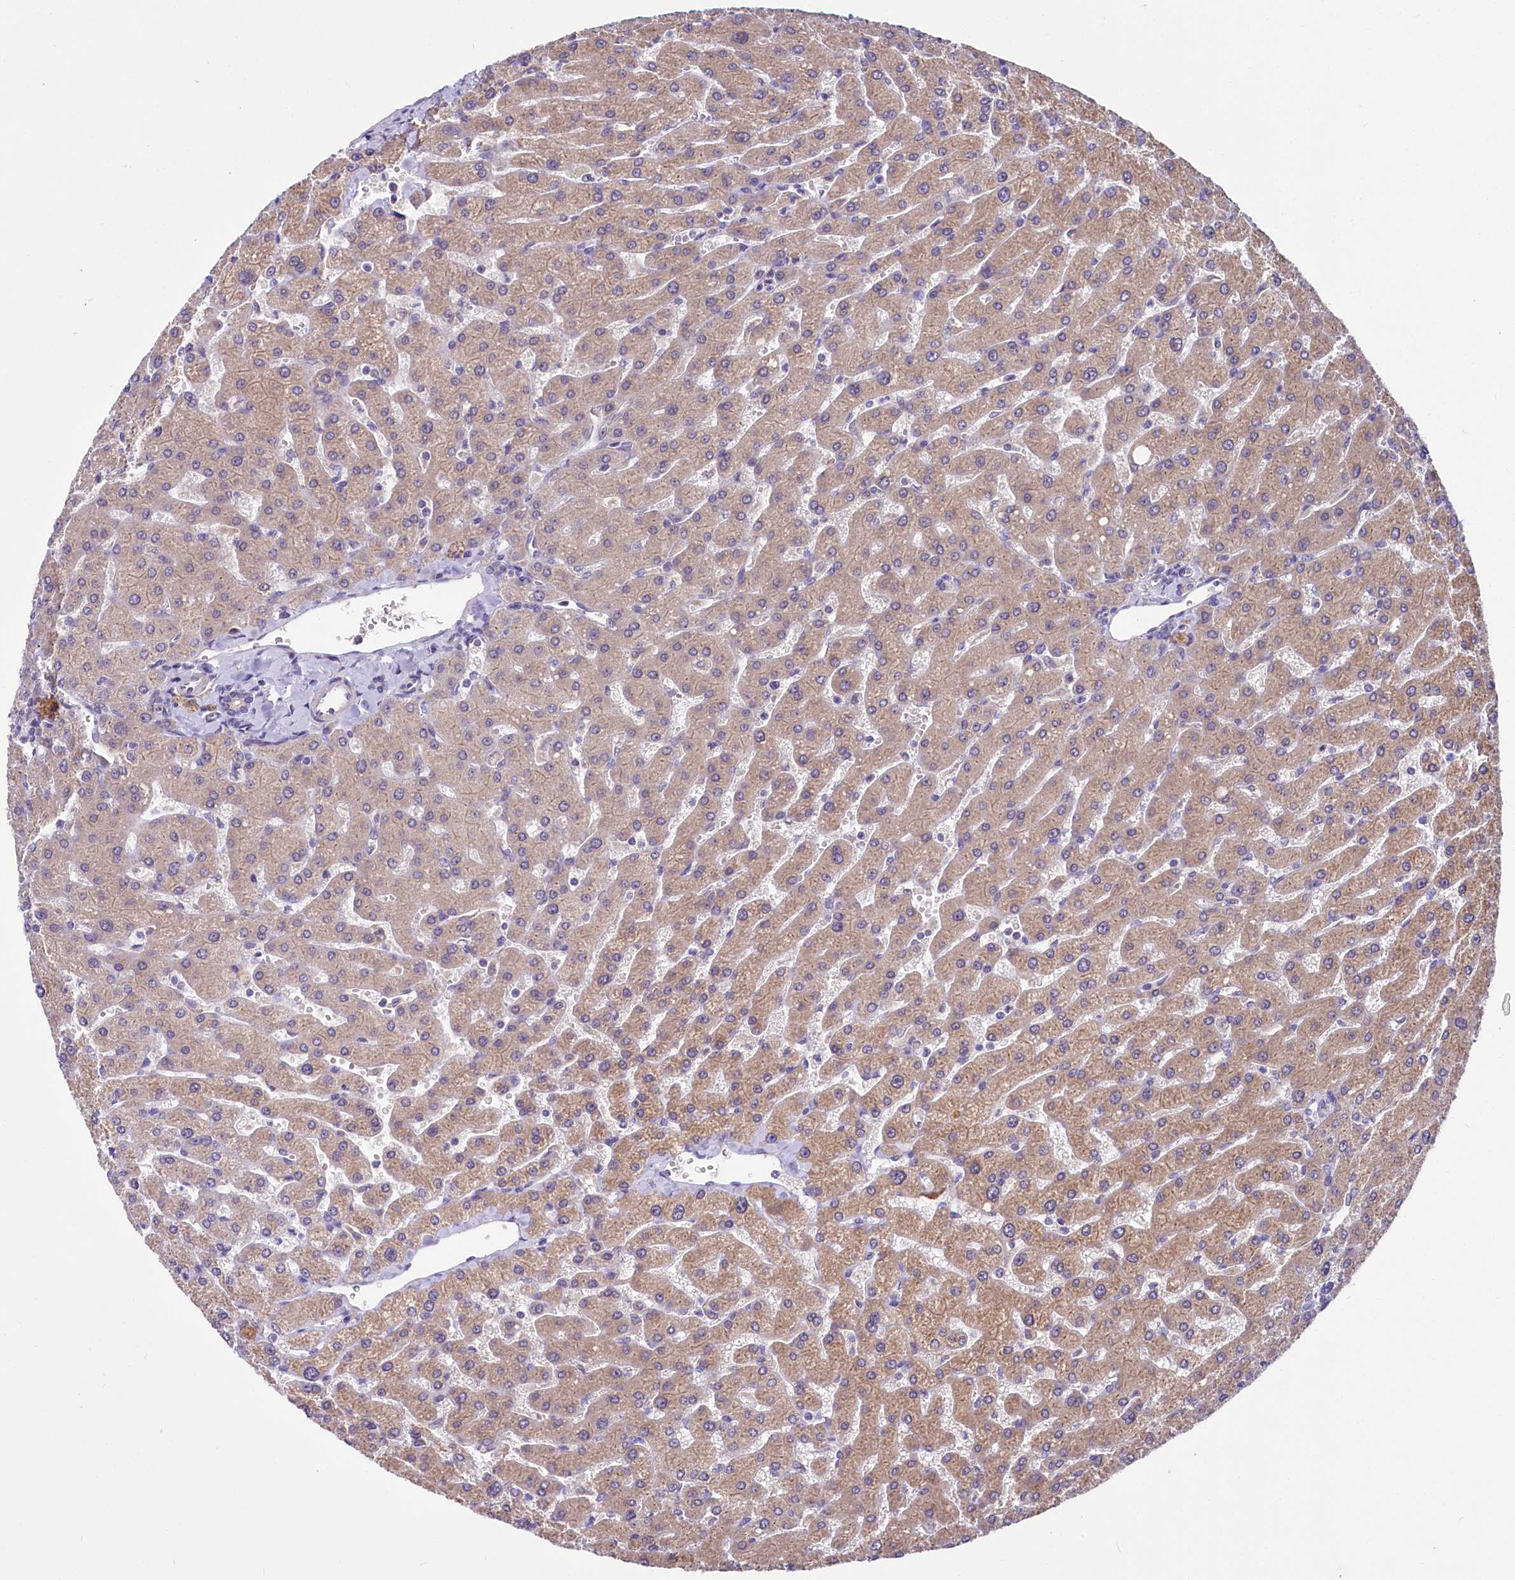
{"staining": {"intensity": "negative", "quantity": "none", "location": "none"}, "tissue": "liver", "cell_type": "Cholangiocytes", "image_type": "normal", "snomed": [{"axis": "morphology", "description": "Normal tissue, NOS"}, {"axis": "topography", "description": "Liver"}], "caption": "Immunohistochemistry (IHC) histopathology image of normal liver: human liver stained with DAB exhibits no significant protein expression in cholangiocytes.", "gene": "UBE3A", "patient": {"sex": "male", "age": 55}}